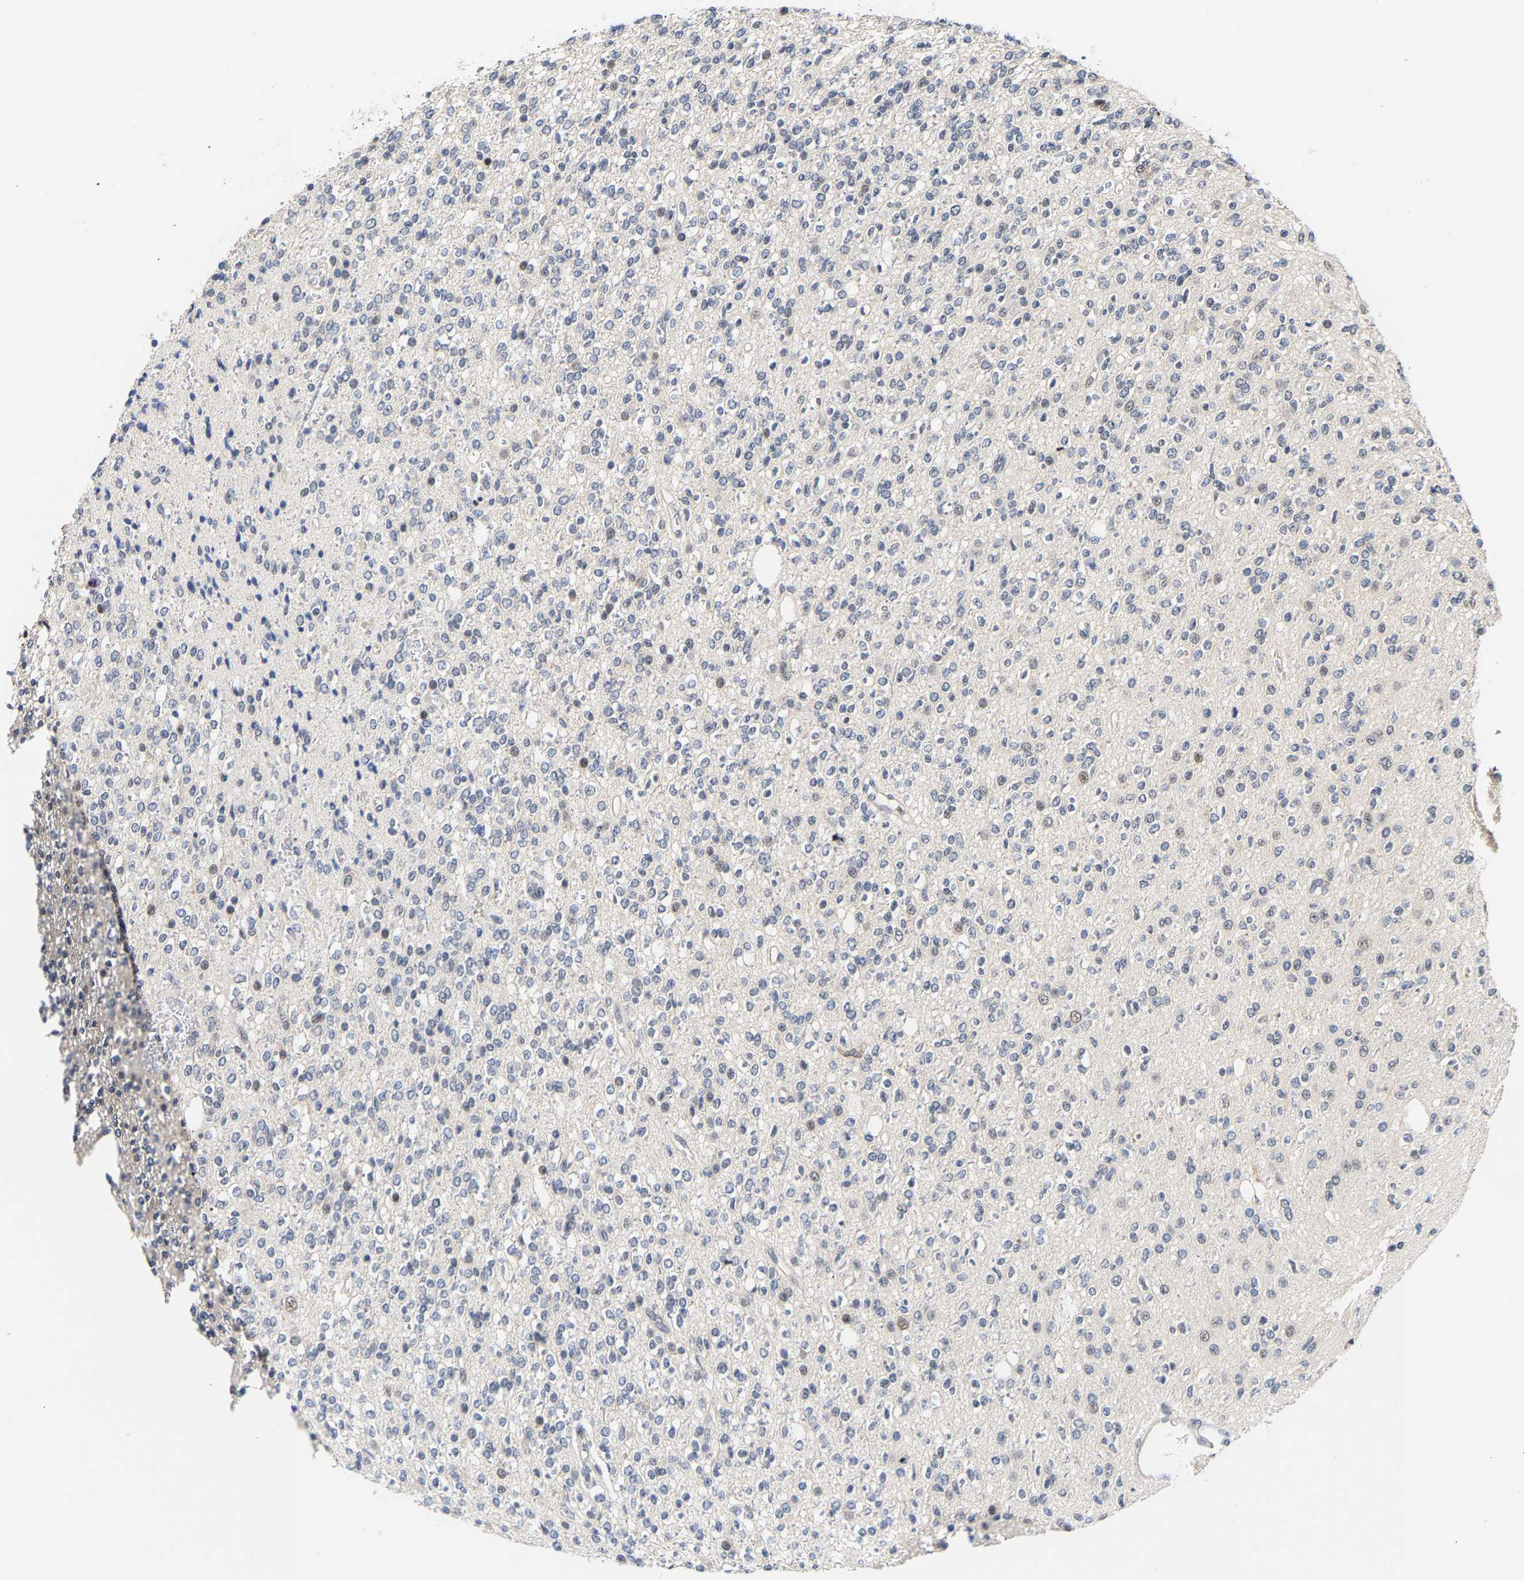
{"staining": {"intensity": "negative", "quantity": "none", "location": "none"}, "tissue": "glioma", "cell_type": "Tumor cells", "image_type": "cancer", "snomed": [{"axis": "morphology", "description": "Glioma, malignant, High grade"}, {"axis": "topography", "description": "Brain"}], "caption": "Immunohistochemical staining of human glioma exhibits no significant staining in tumor cells.", "gene": "TDRD7", "patient": {"sex": "male", "age": 34}}